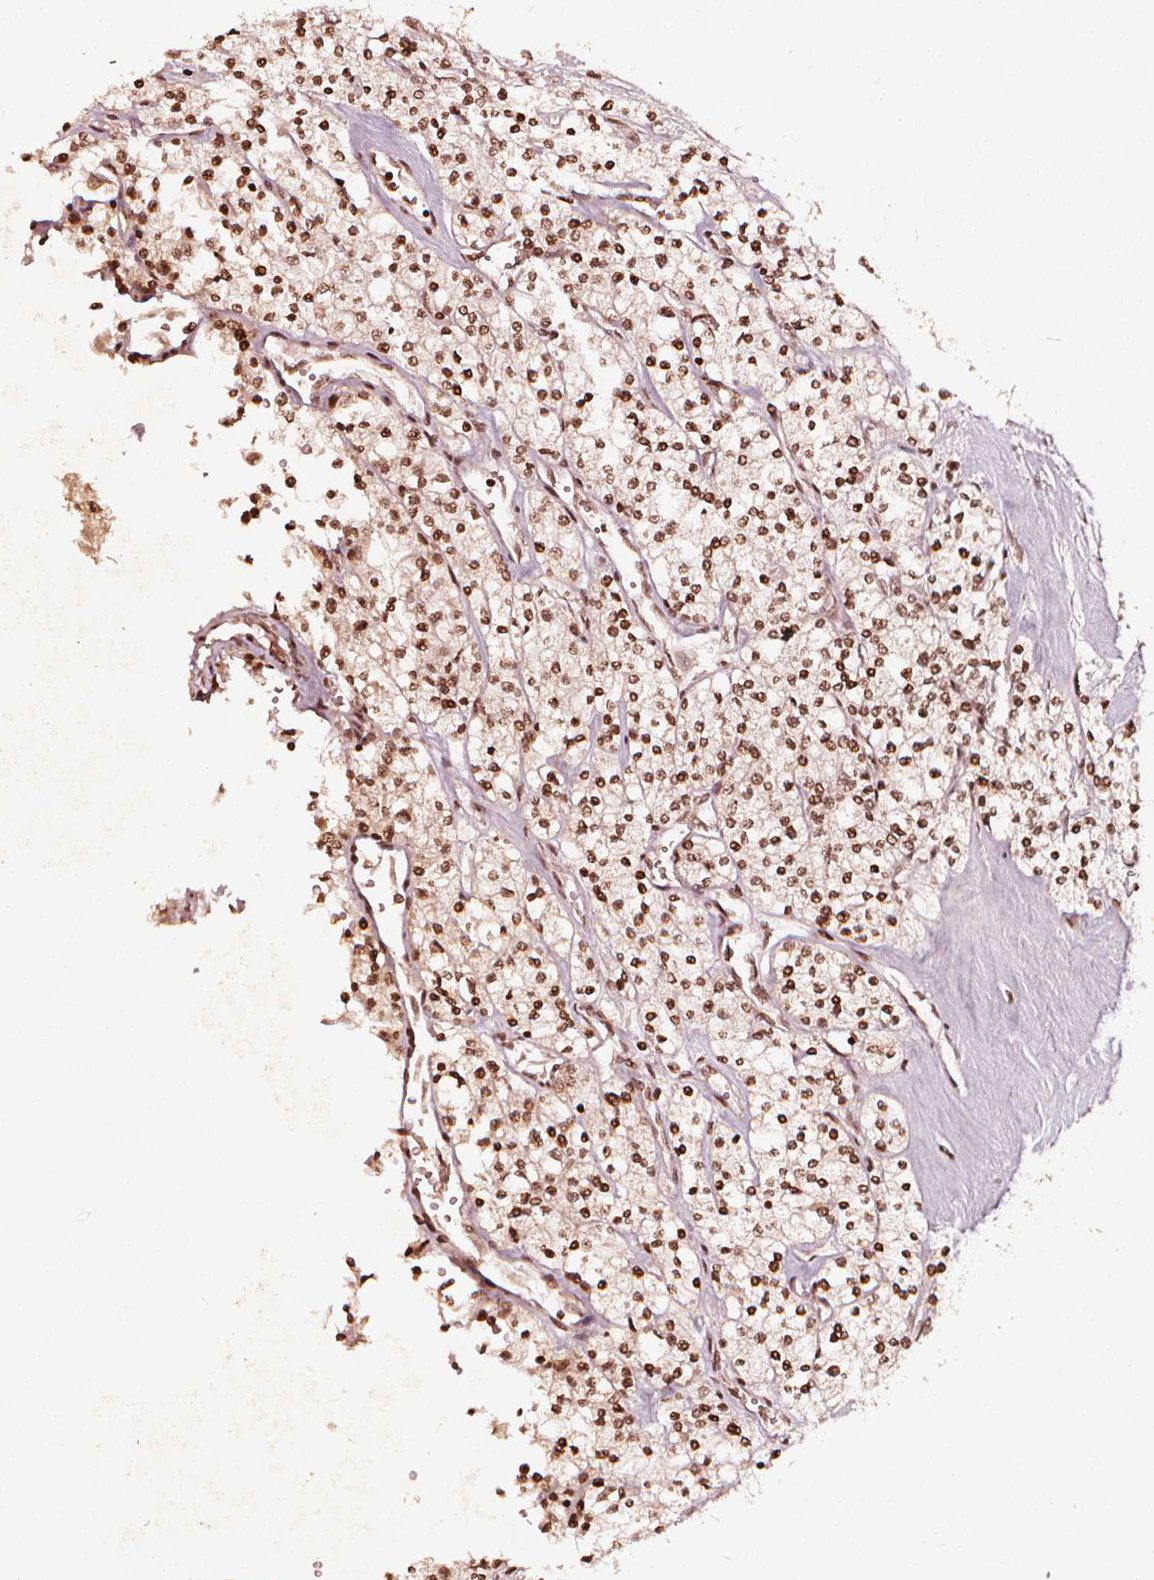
{"staining": {"intensity": "strong", "quantity": ">75%", "location": "nuclear"}, "tissue": "renal cancer", "cell_type": "Tumor cells", "image_type": "cancer", "snomed": [{"axis": "morphology", "description": "Adenocarcinoma, NOS"}, {"axis": "topography", "description": "Kidney"}], "caption": "Protein analysis of renal adenocarcinoma tissue displays strong nuclear expression in approximately >75% of tumor cells.", "gene": "H3C14", "patient": {"sex": "male", "age": 80}}